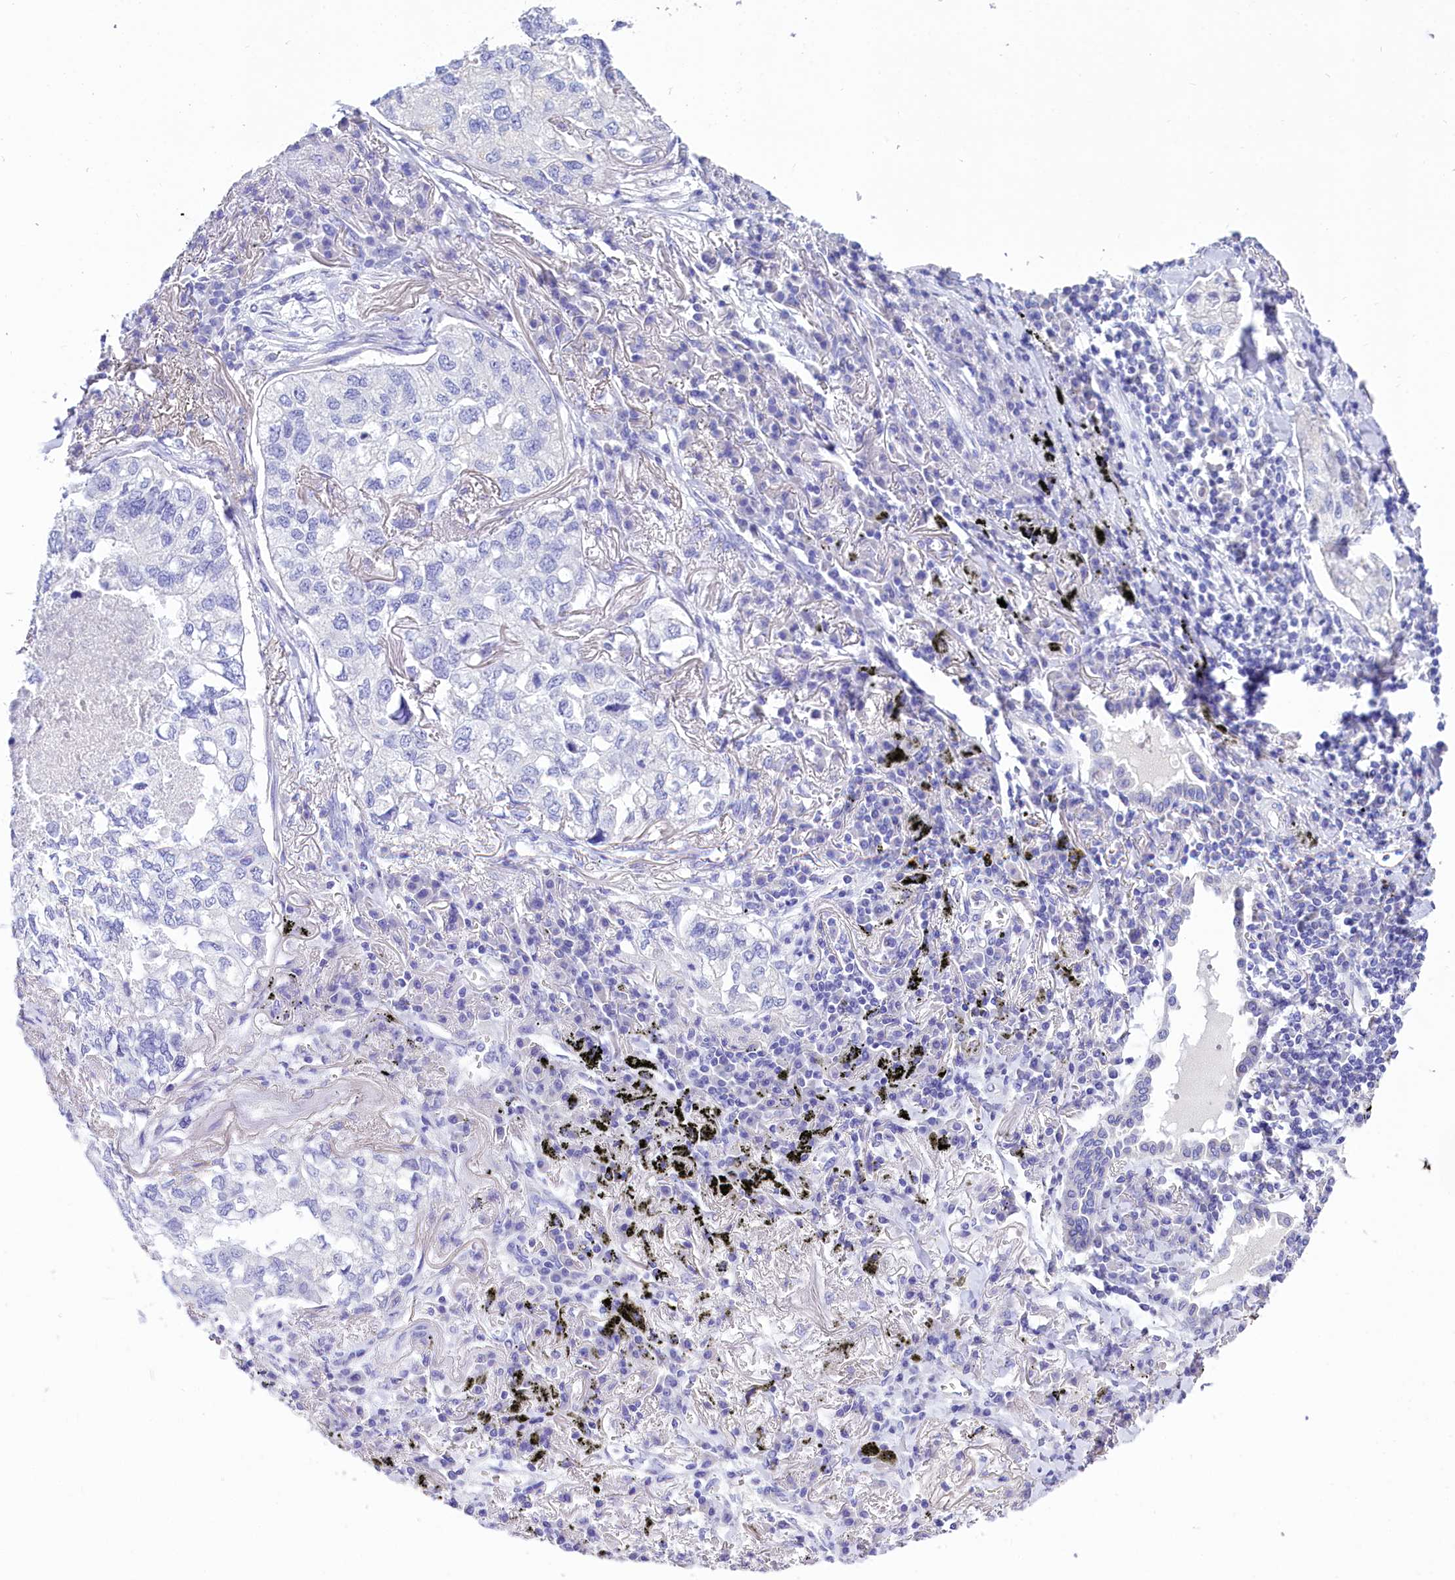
{"staining": {"intensity": "negative", "quantity": "none", "location": "none"}, "tissue": "lung cancer", "cell_type": "Tumor cells", "image_type": "cancer", "snomed": [{"axis": "morphology", "description": "Adenocarcinoma, NOS"}, {"axis": "topography", "description": "Lung"}], "caption": "This is a micrograph of IHC staining of adenocarcinoma (lung), which shows no positivity in tumor cells.", "gene": "TTC36", "patient": {"sex": "male", "age": 65}}